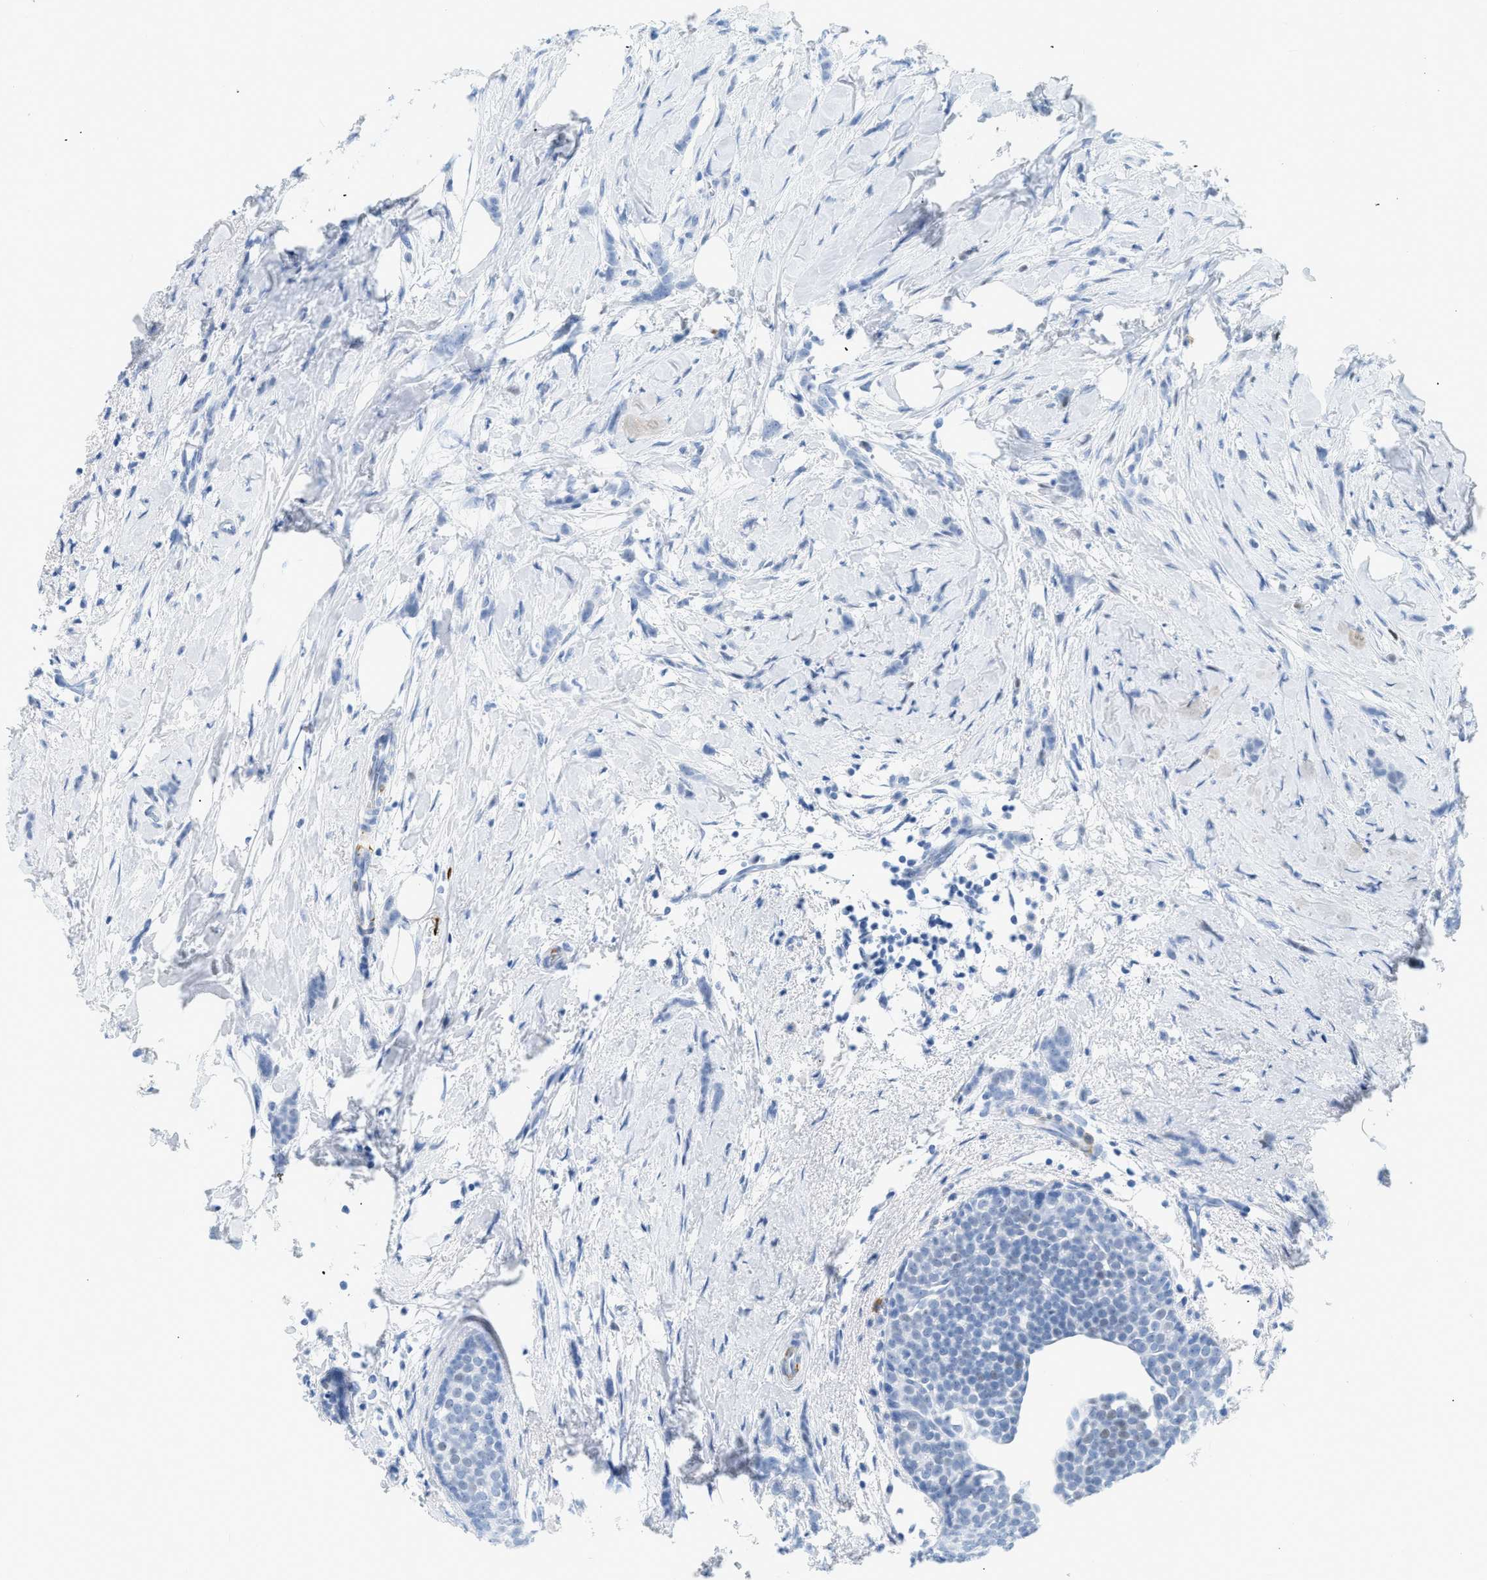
{"staining": {"intensity": "negative", "quantity": "none", "location": "none"}, "tissue": "breast cancer", "cell_type": "Tumor cells", "image_type": "cancer", "snomed": [{"axis": "morphology", "description": "Lobular carcinoma, in situ"}, {"axis": "morphology", "description": "Lobular carcinoma"}, {"axis": "topography", "description": "Breast"}], "caption": "An image of breast cancer stained for a protein exhibits no brown staining in tumor cells. (DAB (3,3'-diaminobenzidine) immunohistochemistry with hematoxylin counter stain).", "gene": "DES", "patient": {"sex": "female", "age": 41}}